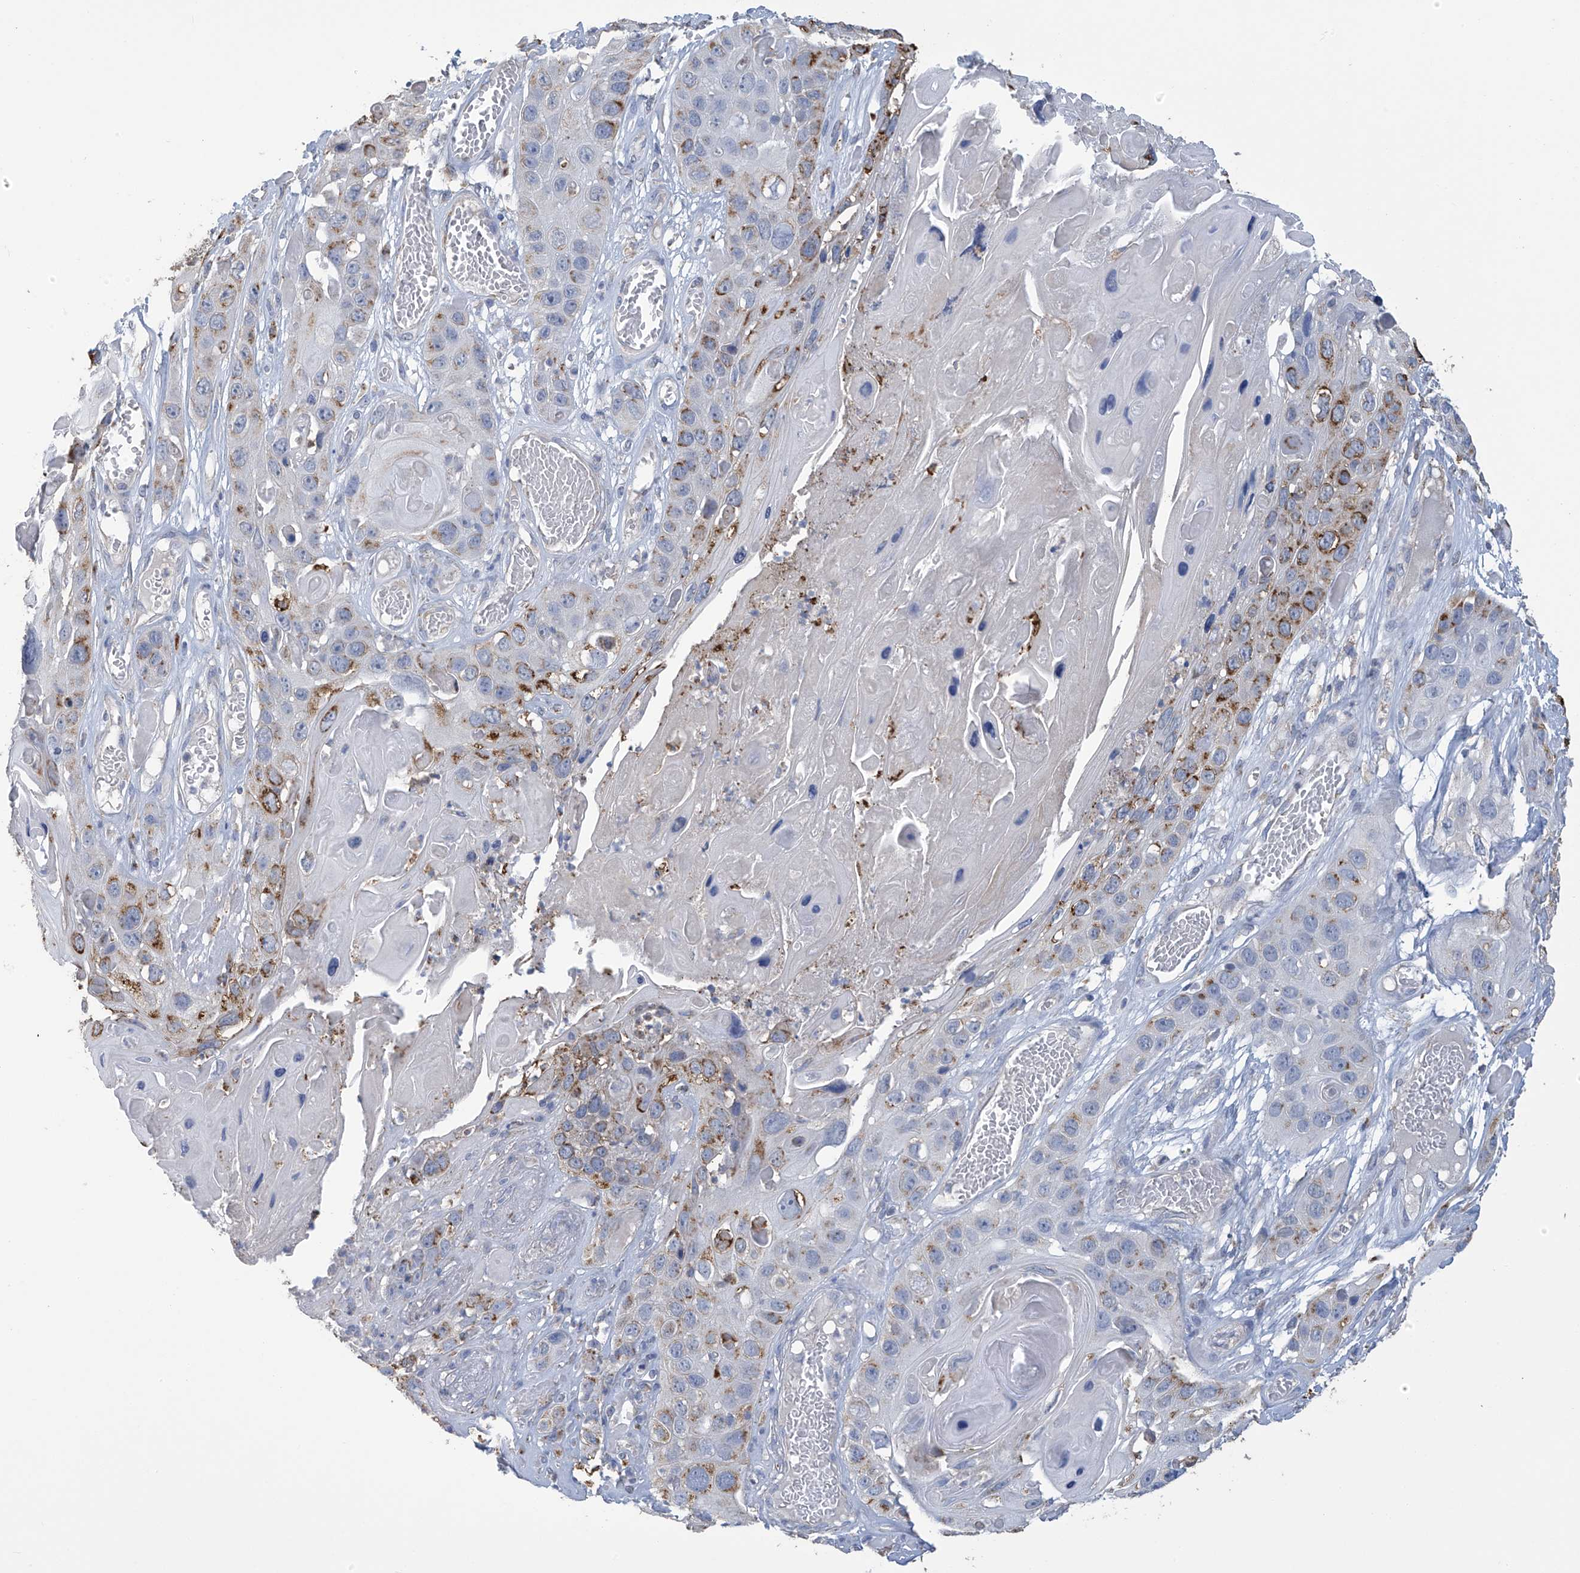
{"staining": {"intensity": "strong", "quantity": "25%-75%", "location": "cytoplasmic/membranous"}, "tissue": "skin cancer", "cell_type": "Tumor cells", "image_type": "cancer", "snomed": [{"axis": "morphology", "description": "Squamous cell carcinoma, NOS"}, {"axis": "topography", "description": "Skin"}], "caption": "This histopathology image displays IHC staining of squamous cell carcinoma (skin), with high strong cytoplasmic/membranous expression in approximately 25%-75% of tumor cells.", "gene": "OGT", "patient": {"sex": "male", "age": 55}}